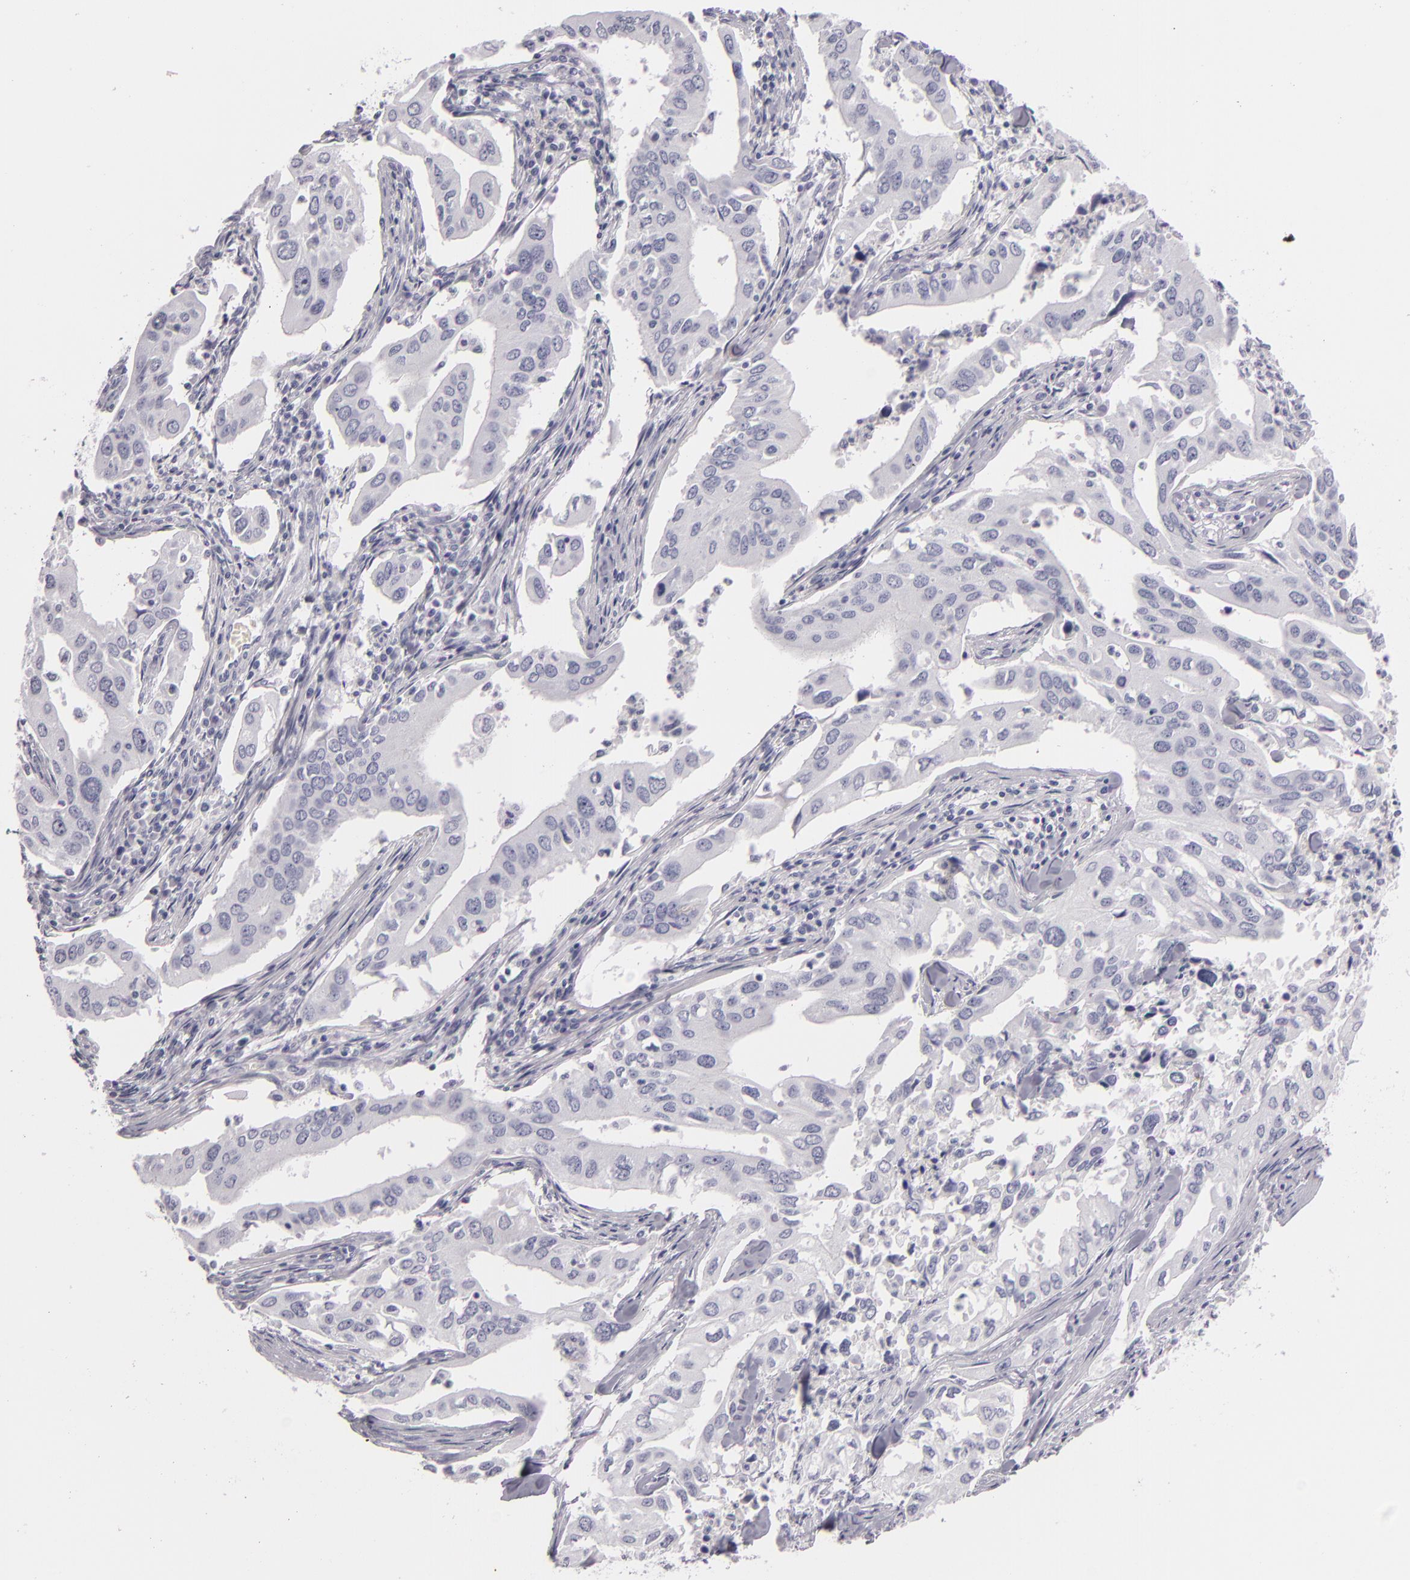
{"staining": {"intensity": "negative", "quantity": "none", "location": "none"}, "tissue": "lung cancer", "cell_type": "Tumor cells", "image_type": "cancer", "snomed": [{"axis": "morphology", "description": "Adenocarcinoma, NOS"}, {"axis": "topography", "description": "Lung"}], "caption": "Tumor cells show no significant expression in lung cancer (adenocarcinoma). The staining was performed using DAB (3,3'-diaminobenzidine) to visualize the protein expression in brown, while the nuclei were stained in blue with hematoxylin (Magnification: 20x).", "gene": "FABP1", "patient": {"sex": "male", "age": 48}}